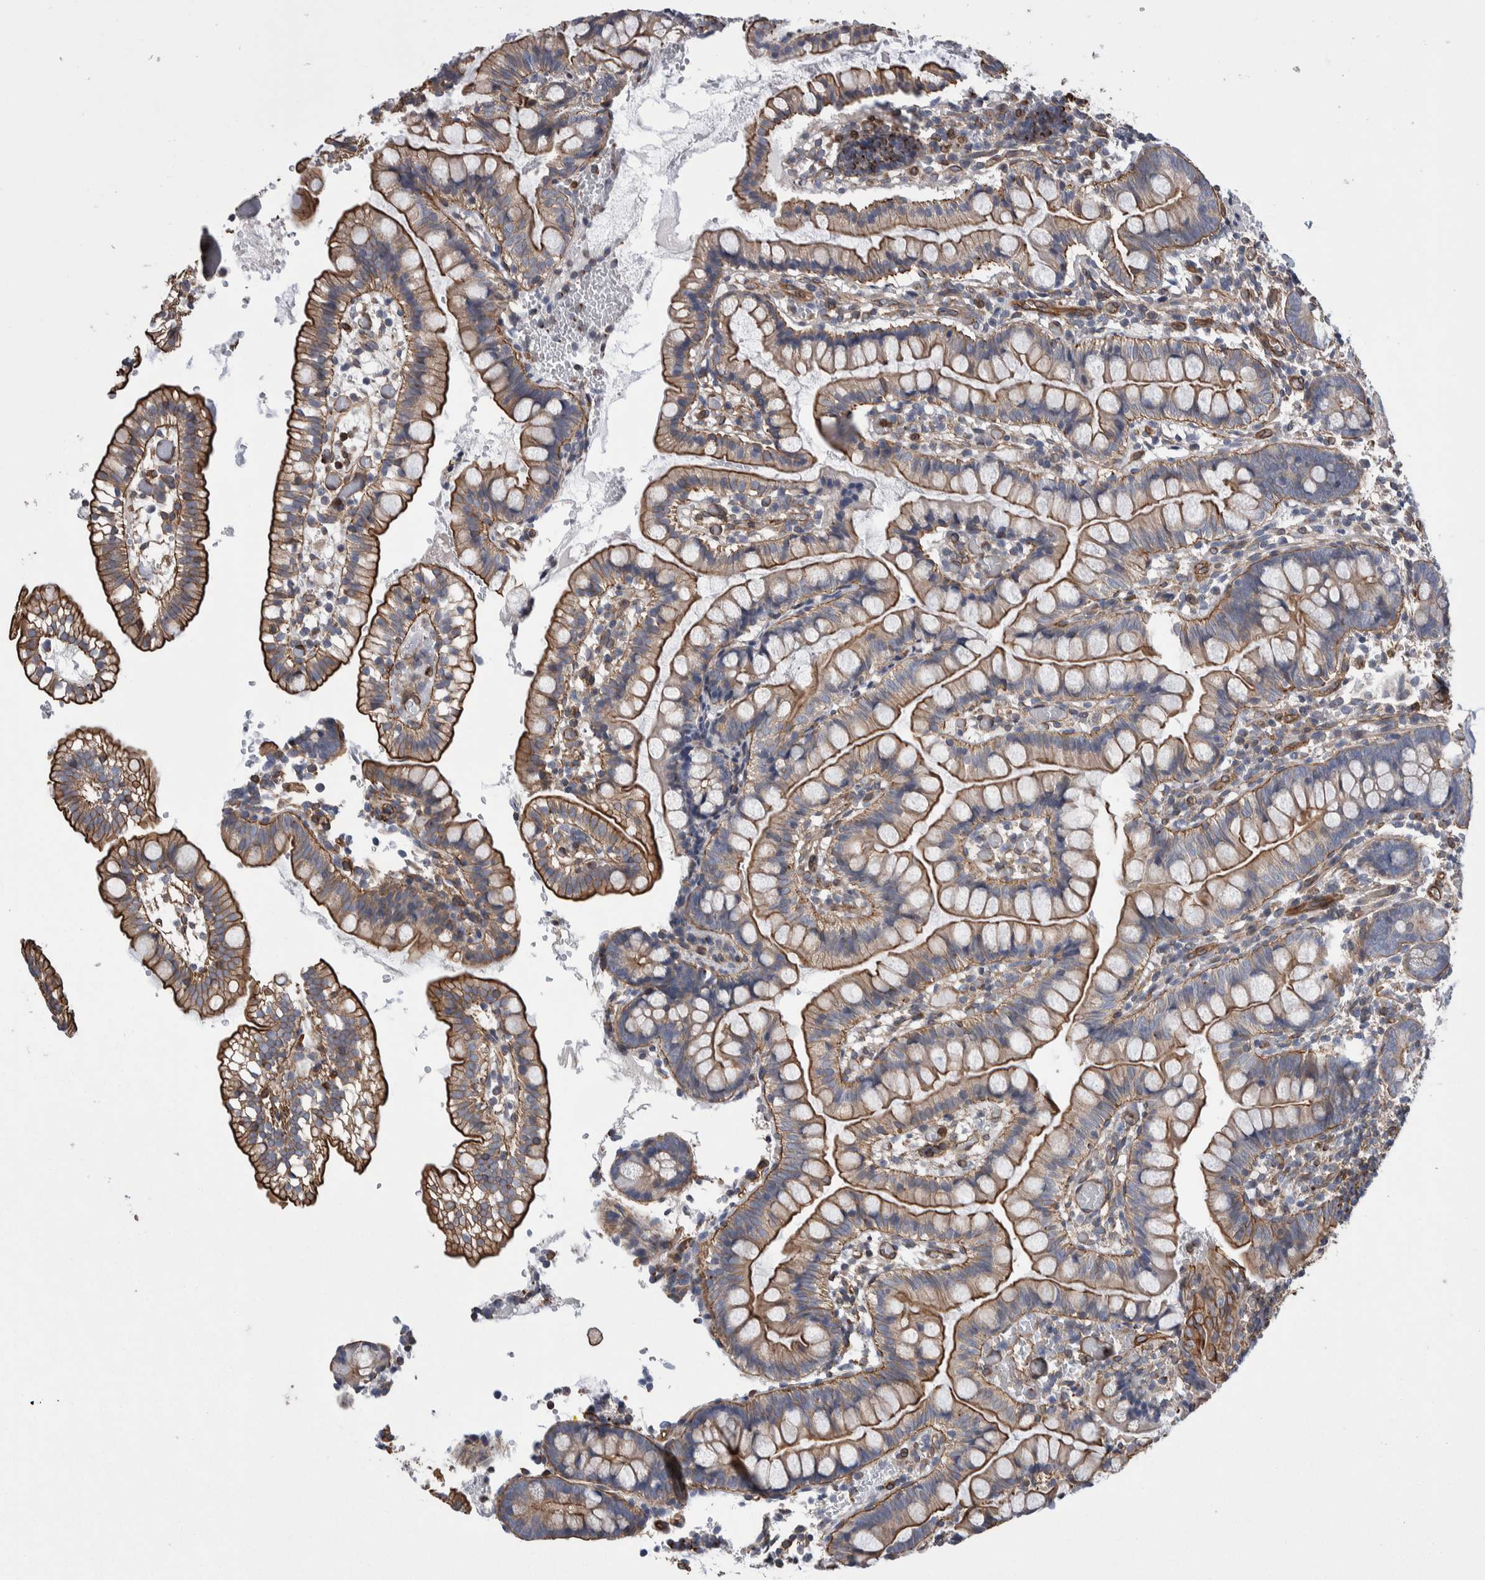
{"staining": {"intensity": "strong", "quantity": "25%-75%", "location": "cytoplasmic/membranous"}, "tissue": "small intestine", "cell_type": "Glandular cells", "image_type": "normal", "snomed": [{"axis": "morphology", "description": "Normal tissue, NOS"}, {"axis": "morphology", "description": "Developmental malformation"}, {"axis": "topography", "description": "Small intestine"}], "caption": "IHC (DAB (3,3'-diaminobenzidine)) staining of unremarkable human small intestine displays strong cytoplasmic/membranous protein positivity in about 25%-75% of glandular cells.", "gene": "KIF12", "patient": {"sex": "male"}}